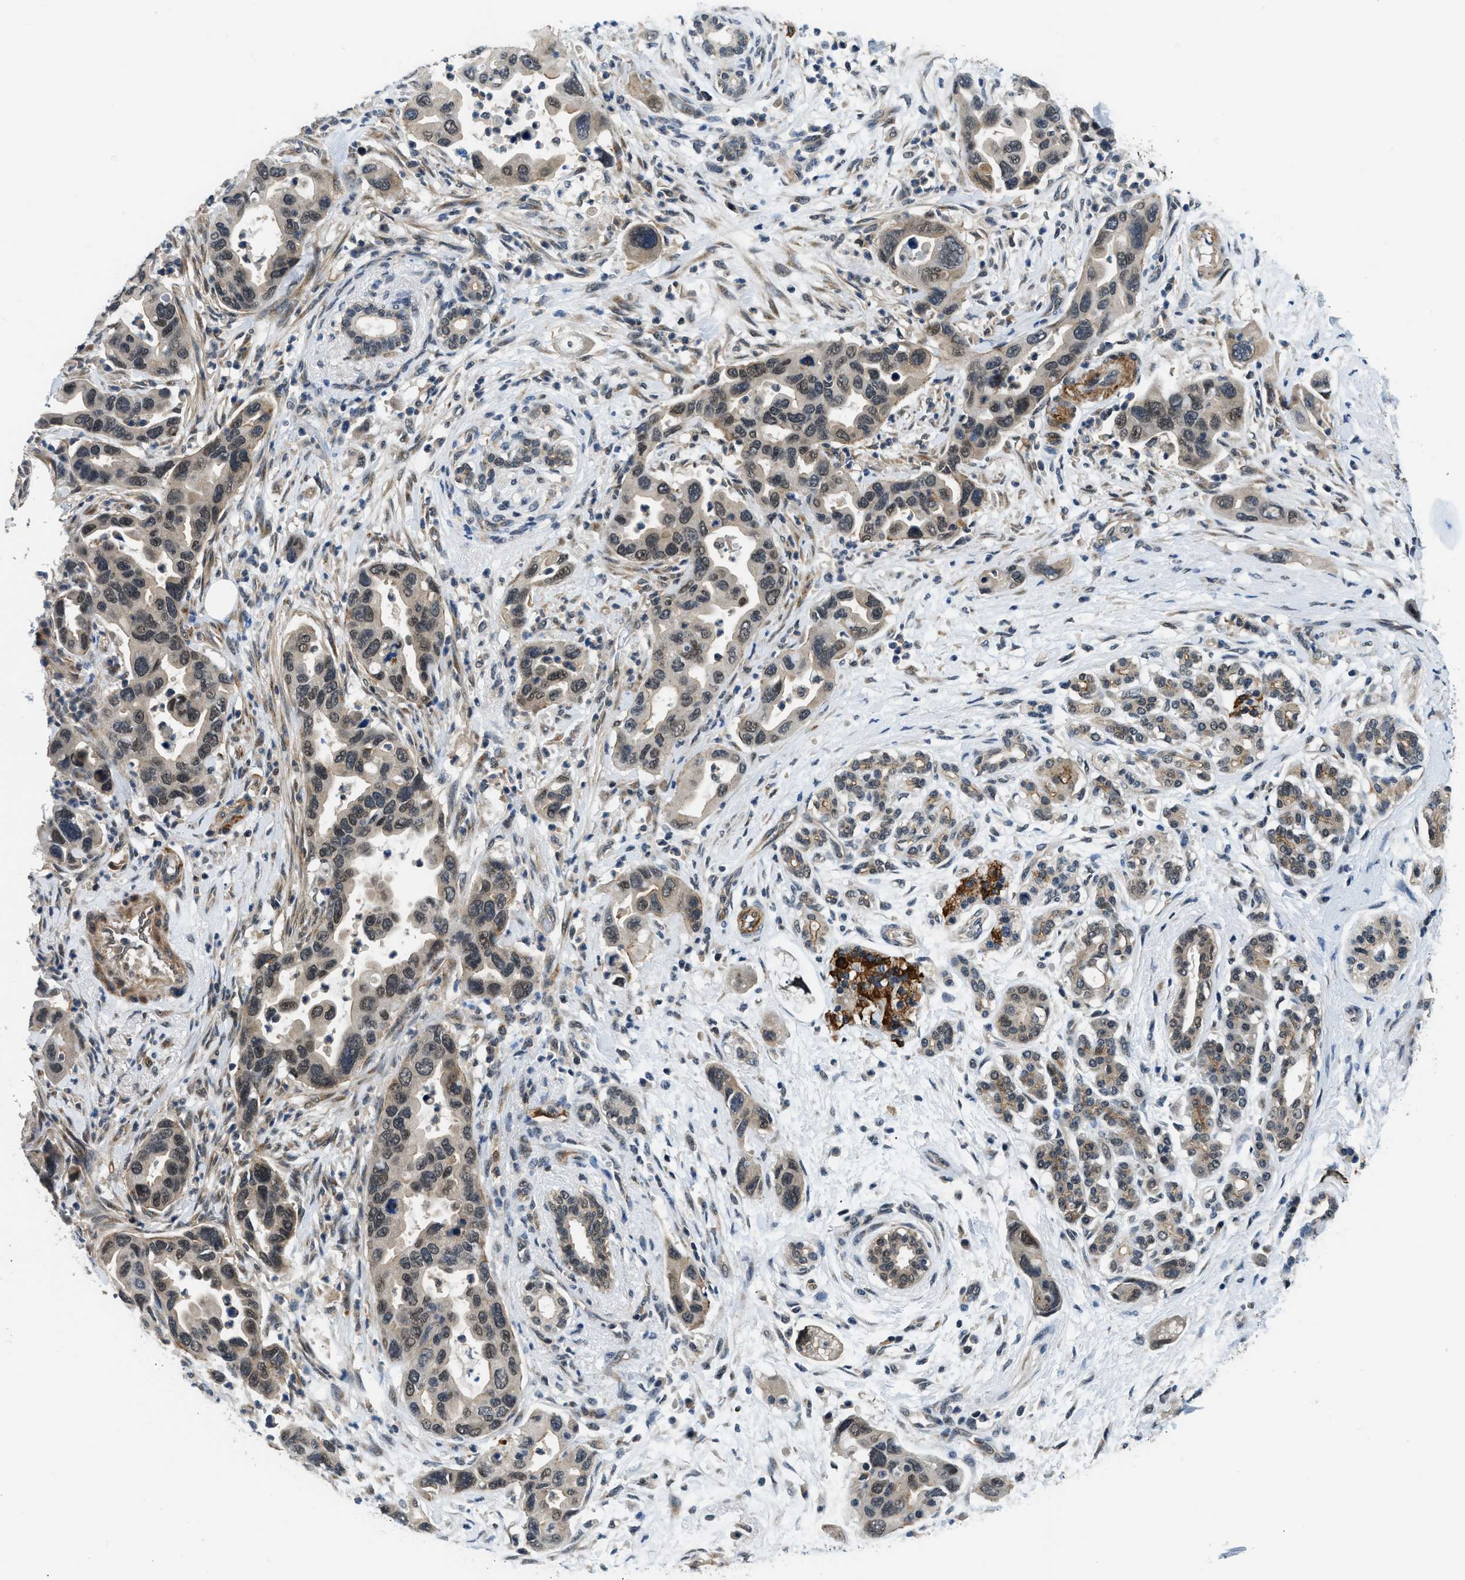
{"staining": {"intensity": "weak", "quantity": ">75%", "location": "cytoplasmic/membranous,nuclear"}, "tissue": "pancreatic cancer", "cell_type": "Tumor cells", "image_type": "cancer", "snomed": [{"axis": "morphology", "description": "Normal tissue, NOS"}, {"axis": "morphology", "description": "Adenocarcinoma, NOS"}, {"axis": "topography", "description": "Pancreas"}], "caption": "Pancreatic cancer stained for a protein shows weak cytoplasmic/membranous and nuclear positivity in tumor cells.", "gene": "MTMR1", "patient": {"sex": "female", "age": 71}}